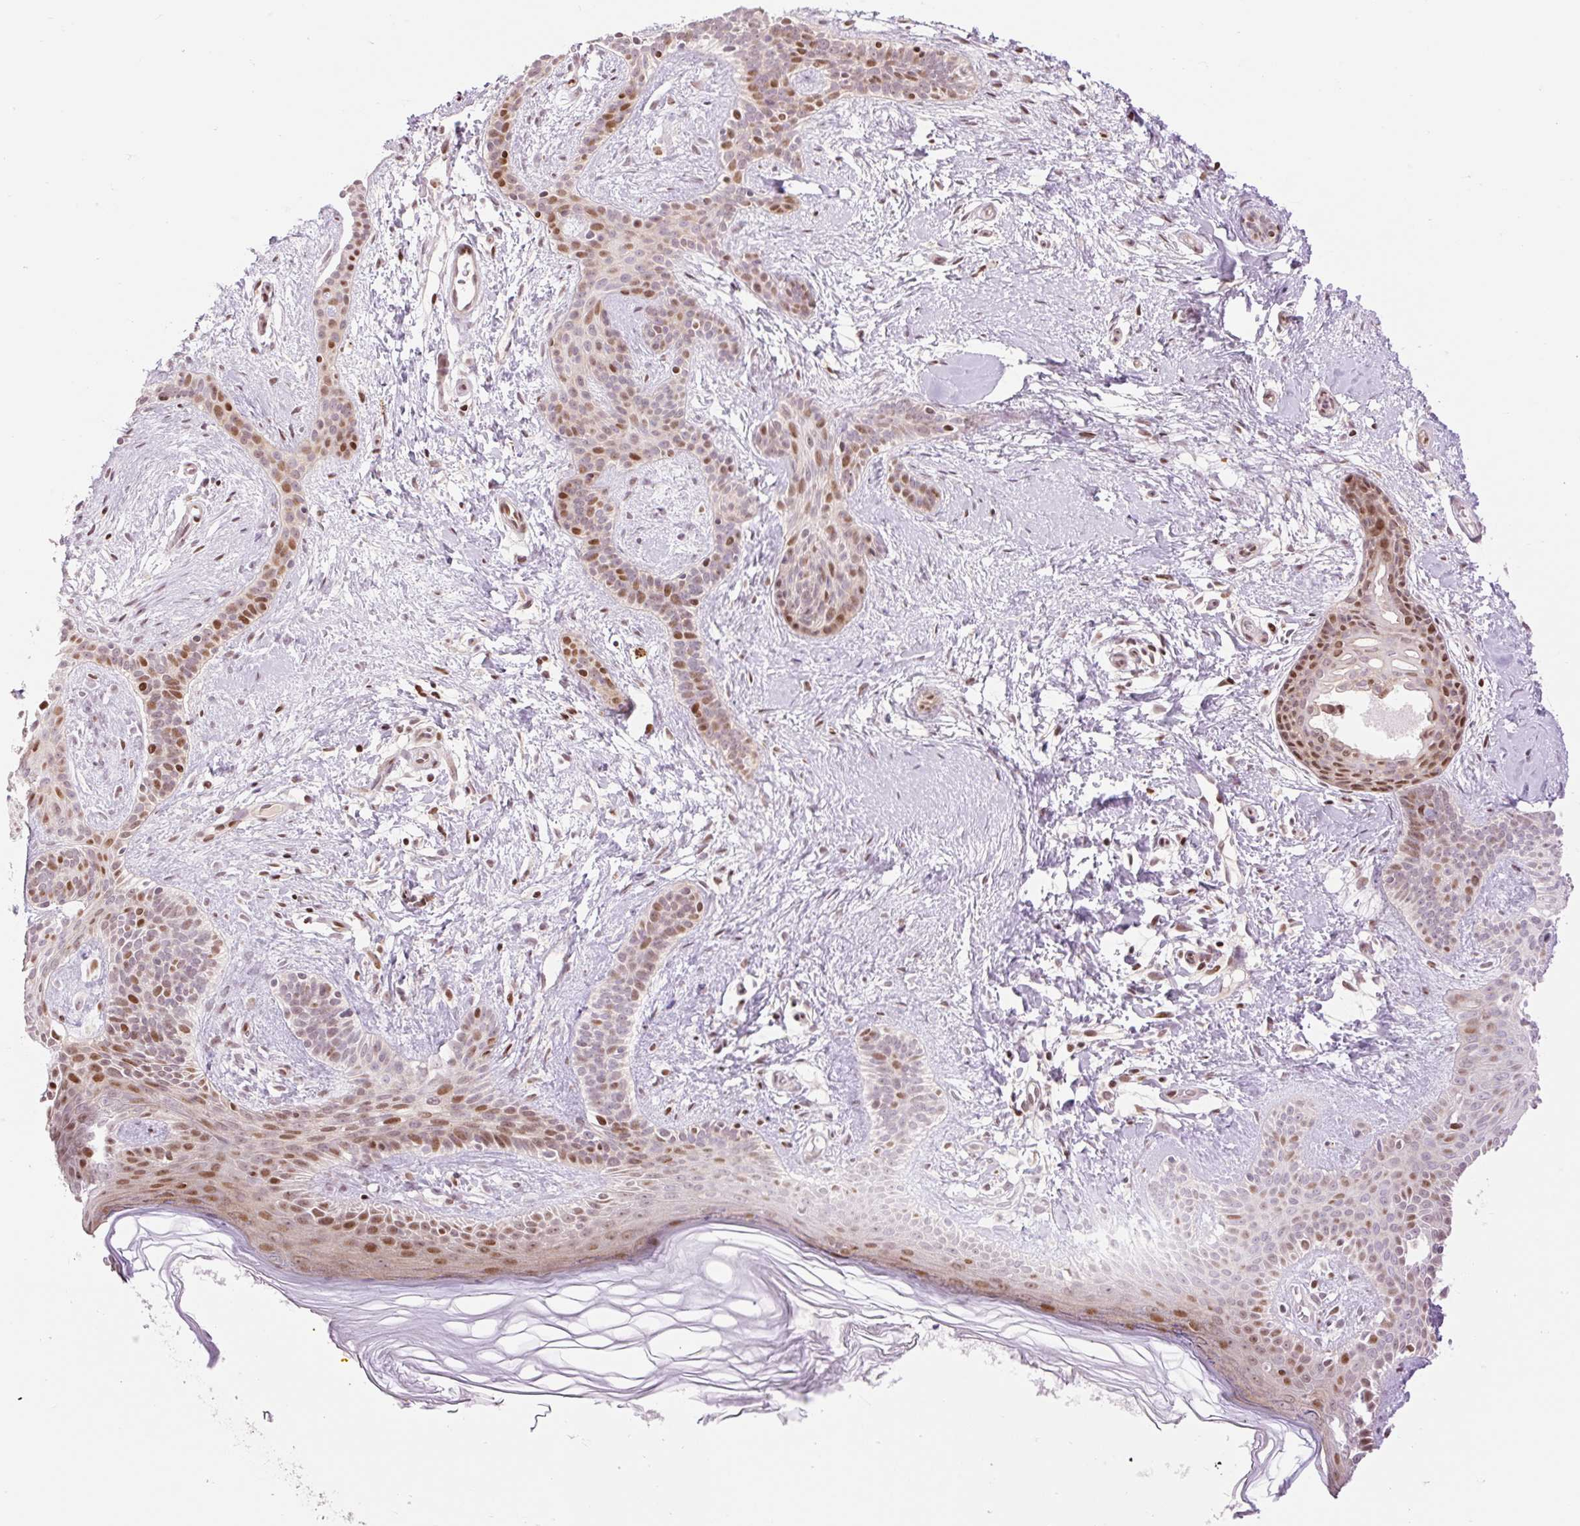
{"staining": {"intensity": "moderate", "quantity": ">75%", "location": "nuclear"}, "tissue": "skin cancer", "cell_type": "Tumor cells", "image_type": "cancer", "snomed": [{"axis": "morphology", "description": "Basal cell carcinoma"}, {"axis": "topography", "description": "Skin"}], "caption": "Immunohistochemical staining of skin basal cell carcinoma exhibits medium levels of moderate nuclear positivity in about >75% of tumor cells.", "gene": "RIPPLY3", "patient": {"sex": "male", "age": 78}}